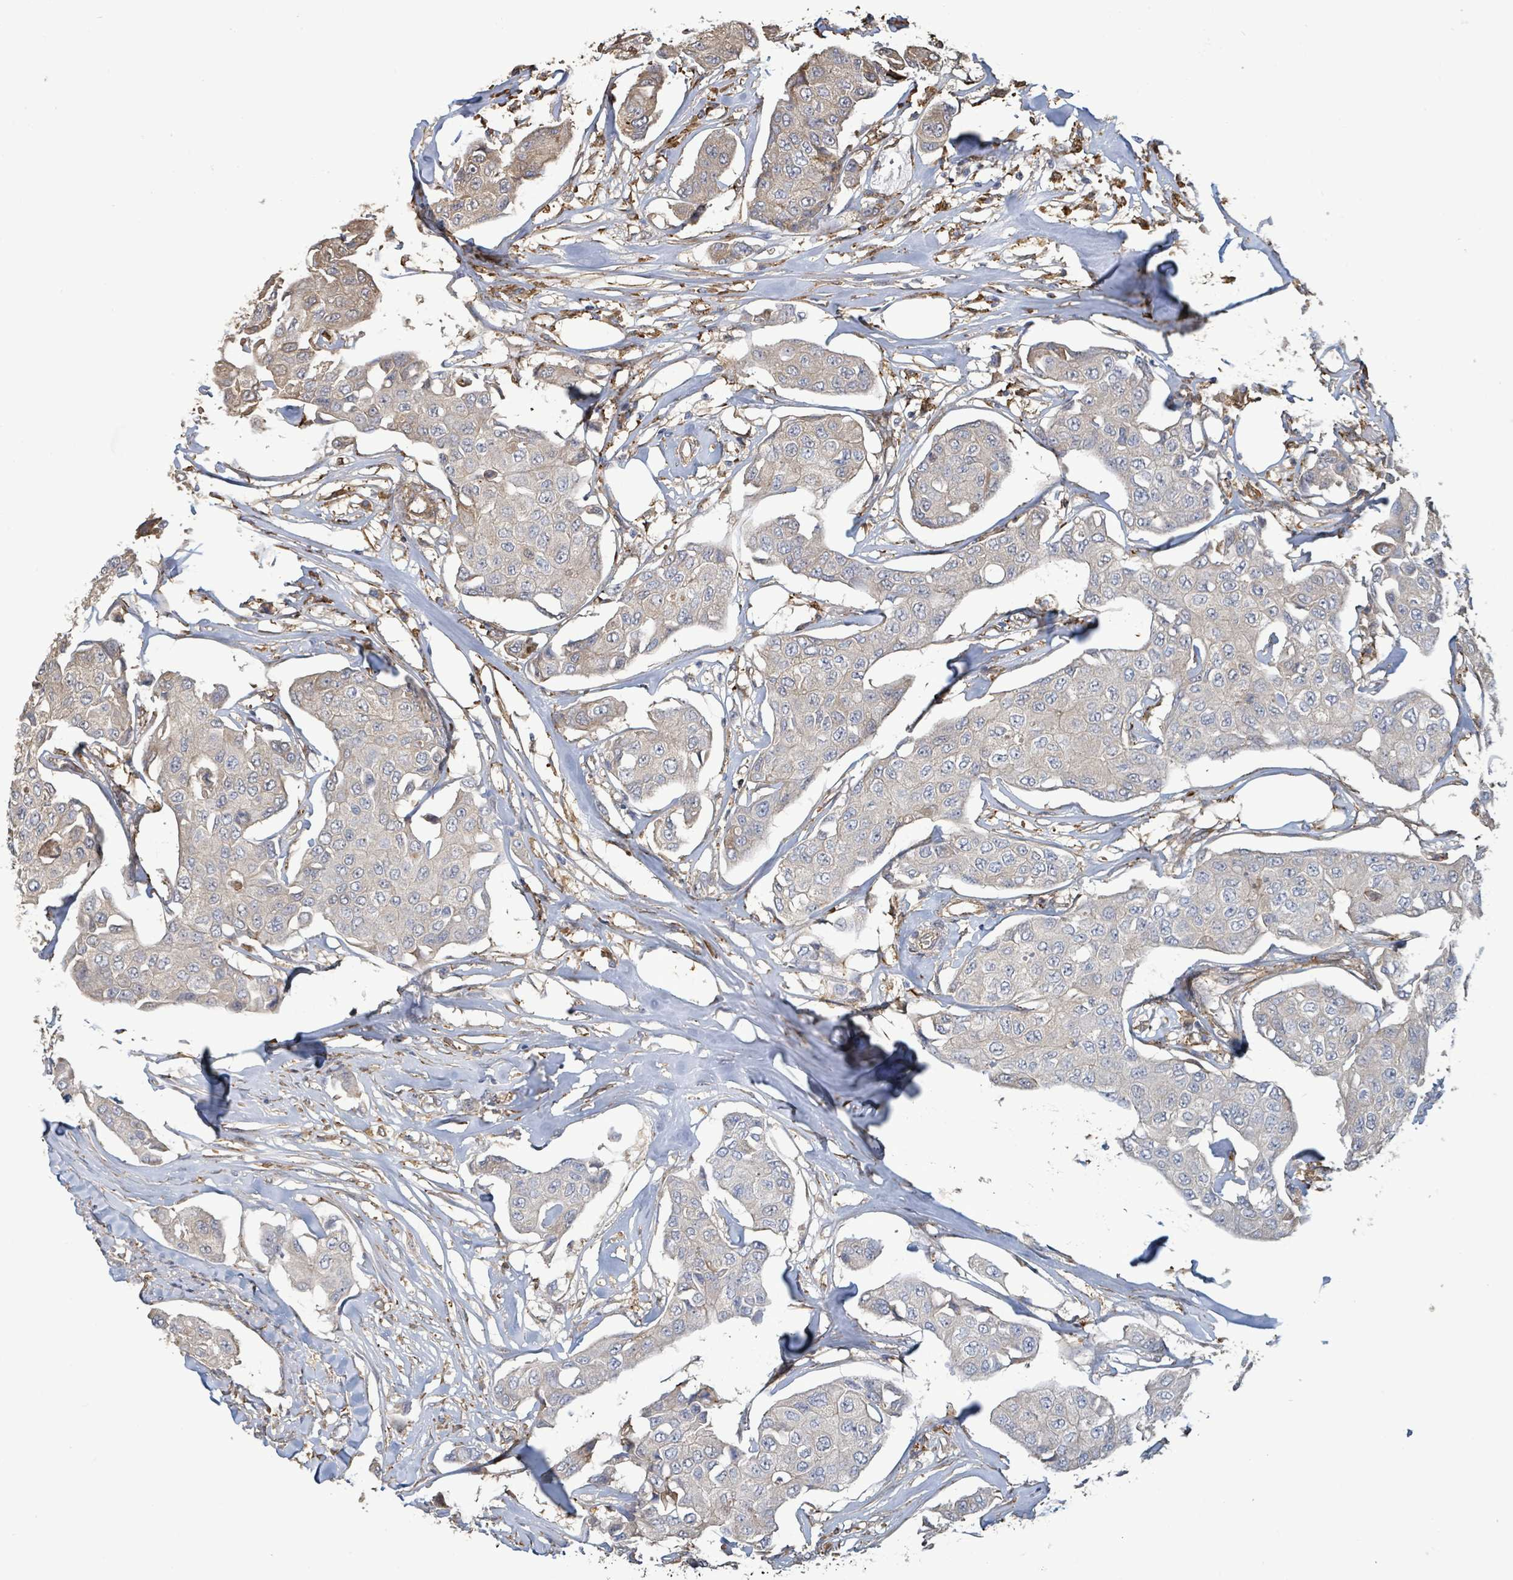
{"staining": {"intensity": "weak", "quantity": "<25%", "location": "cytoplasmic/membranous"}, "tissue": "breast cancer", "cell_type": "Tumor cells", "image_type": "cancer", "snomed": [{"axis": "morphology", "description": "Duct carcinoma"}, {"axis": "topography", "description": "Breast"}, {"axis": "topography", "description": "Lymph node"}], "caption": "Immunohistochemical staining of breast cancer (intraductal carcinoma) exhibits no significant expression in tumor cells. (DAB immunohistochemistry with hematoxylin counter stain).", "gene": "ARPIN", "patient": {"sex": "female", "age": 80}}